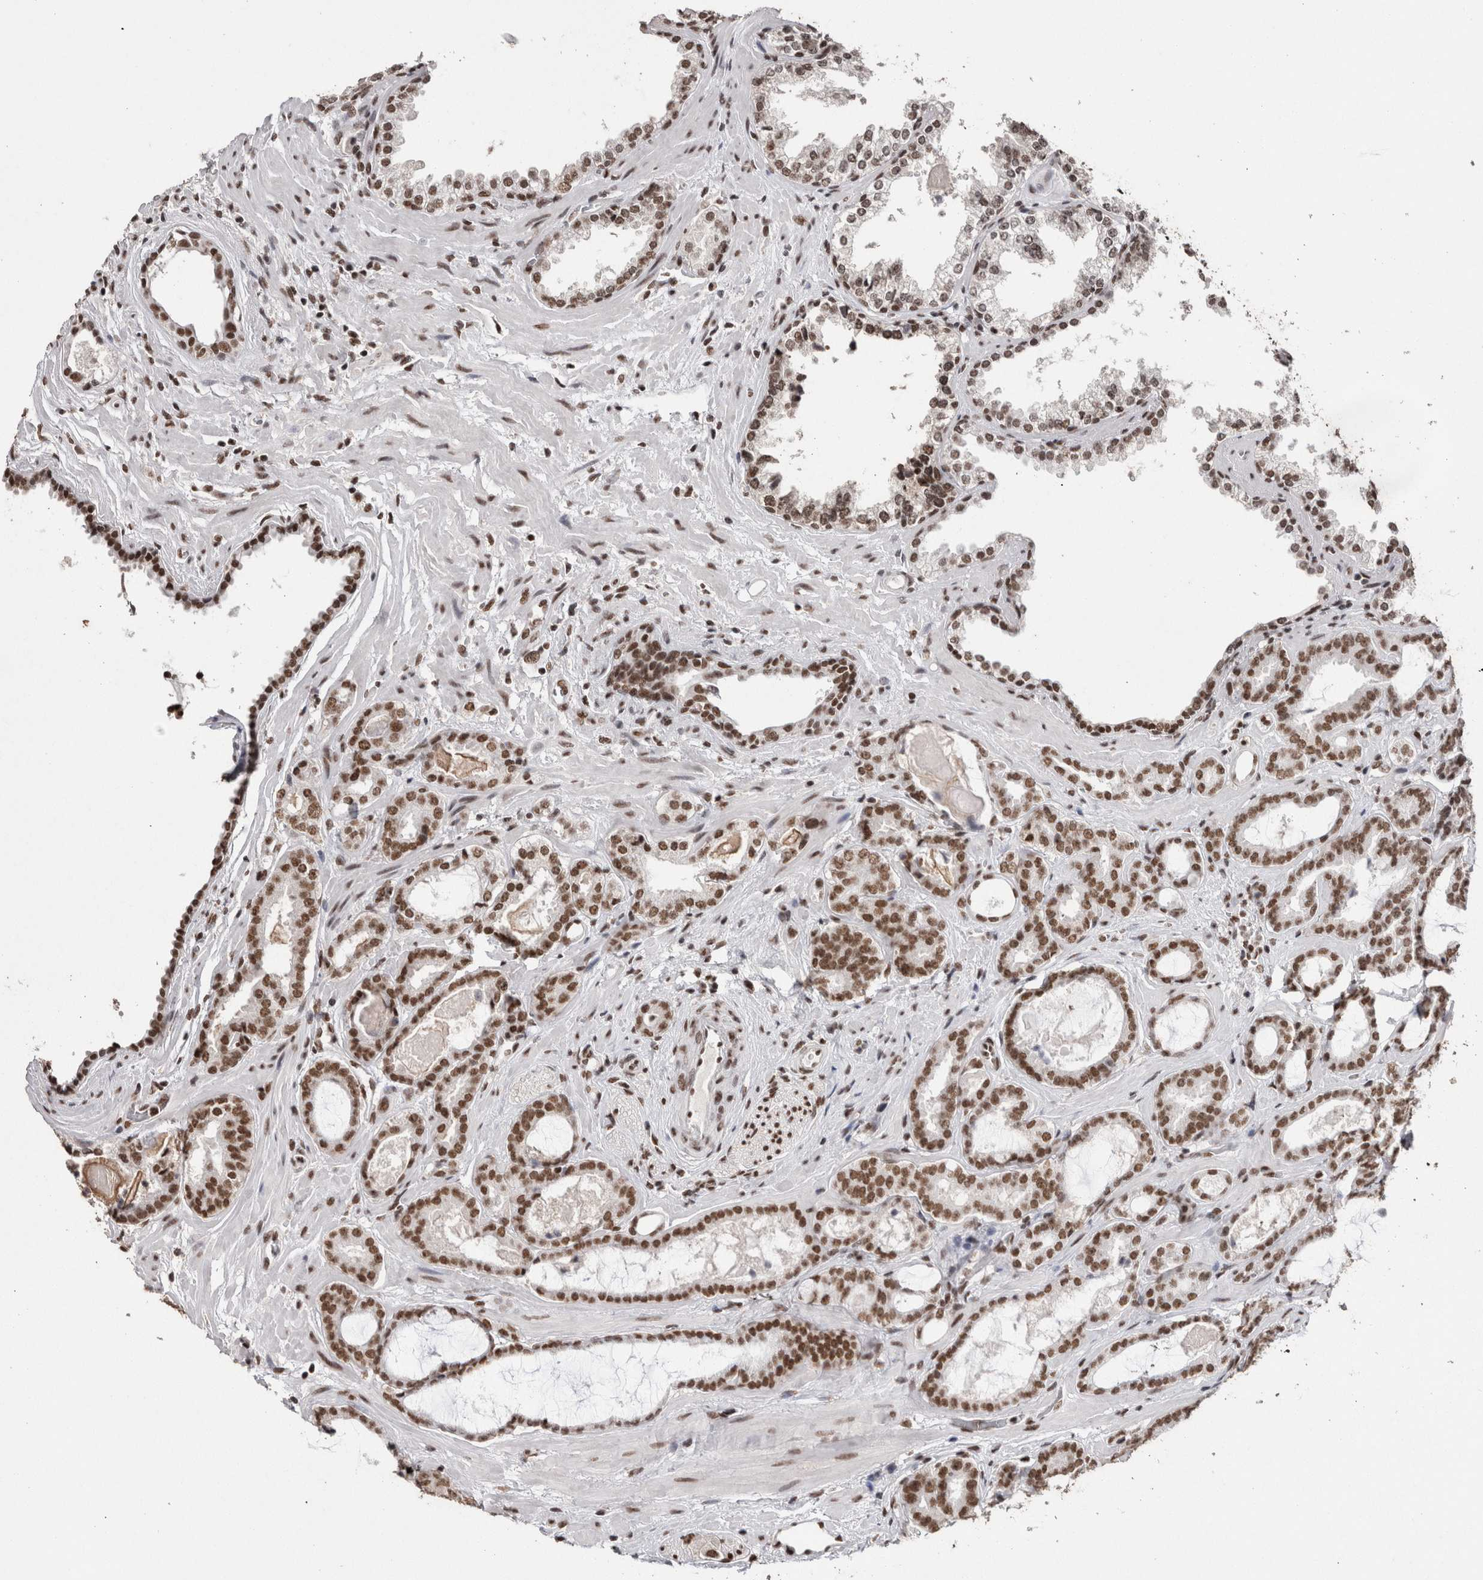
{"staining": {"intensity": "moderate", "quantity": ">75%", "location": "nuclear"}, "tissue": "prostate cancer", "cell_type": "Tumor cells", "image_type": "cancer", "snomed": [{"axis": "morphology", "description": "Adenocarcinoma, Low grade"}, {"axis": "topography", "description": "Prostate"}], "caption": "High-power microscopy captured an immunohistochemistry (IHC) micrograph of prostate cancer (adenocarcinoma (low-grade)), revealing moderate nuclear expression in about >75% of tumor cells. Using DAB (3,3'-diaminobenzidine) (brown) and hematoxylin (blue) stains, captured at high magnification using brightfield microscopy.", "gene": "SMC1A", "patient": {"sex": "male", "age": 60}}